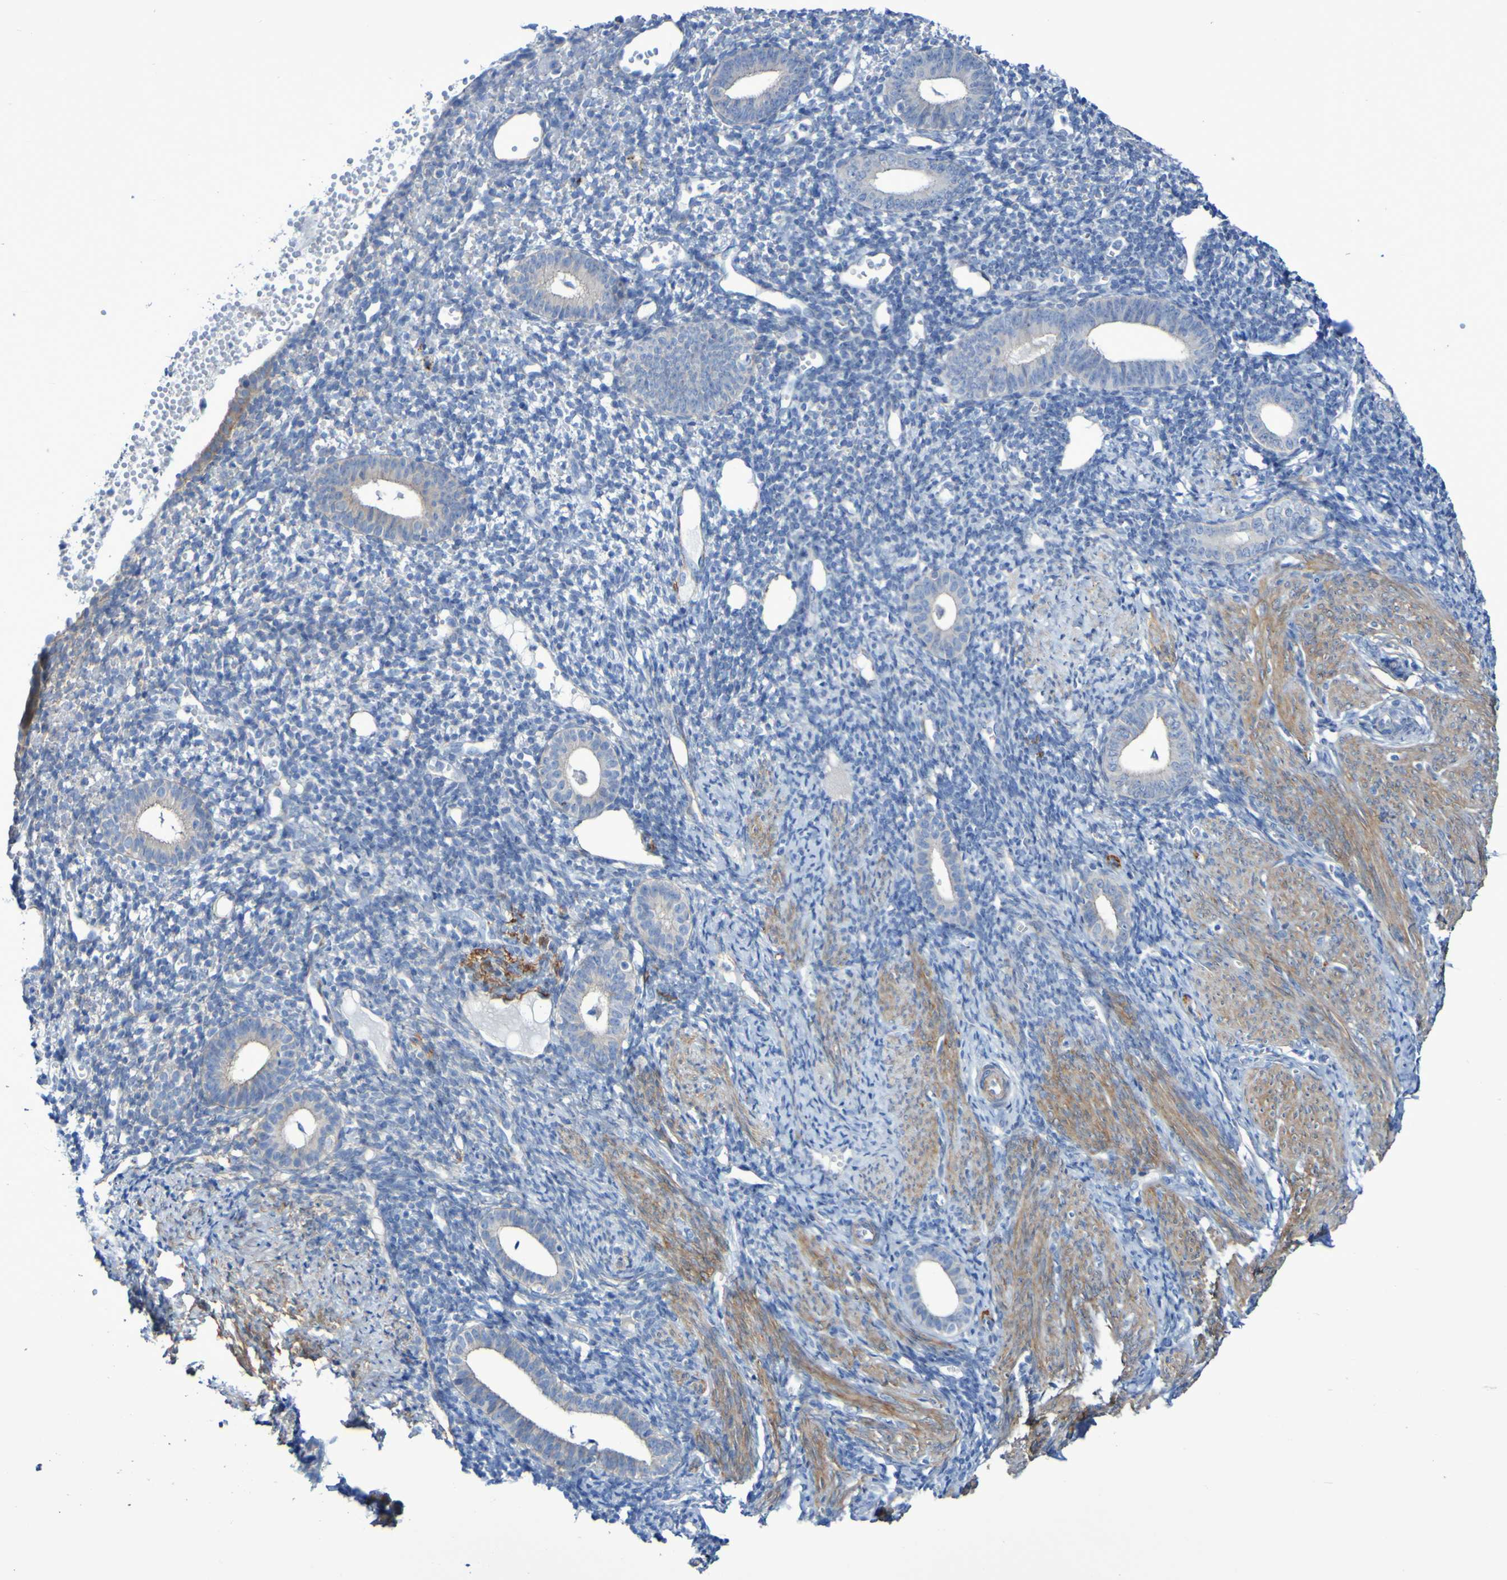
{"staining": {"intensity": "negative", "quantity": "none", "location": "none"}, "tissue": "endometrium", "cell_type": "Cells in endometrial stroma", "image_type": "normal", "snomed": [{"axis": "morphology", "description": "Normal tissue, NOS"}, {"axis": "topography", "description": "Endometrium"}], "caption": "This is an immunohistochemistry photomicrograph of normal endometrium. There is no expression in cells in endometrial stroma.", "gene": "LPP", "patient": {"sex": "female", "age": 50}}